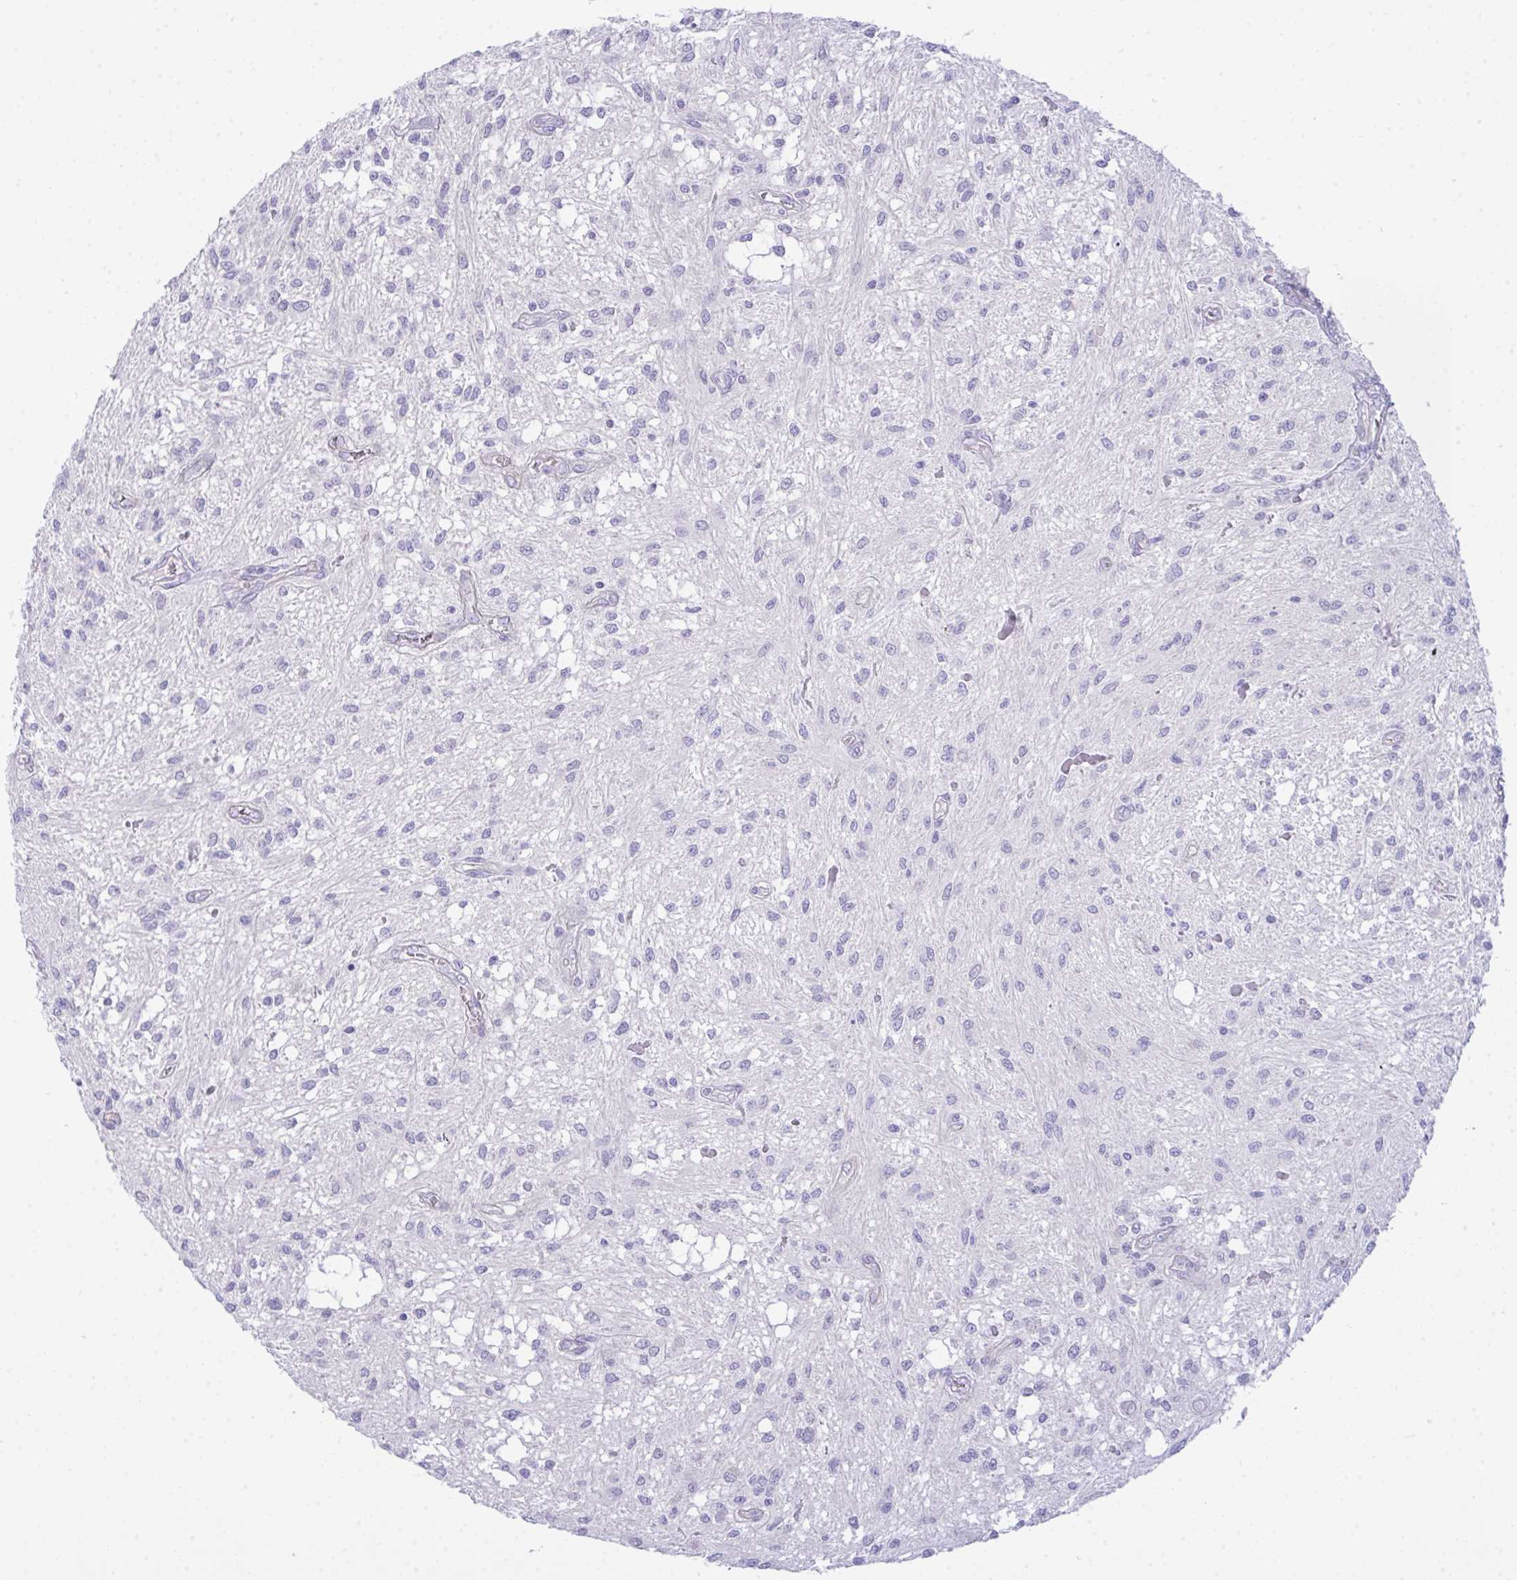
{"staining": {"intensity": "negative", "quantity": "none", "location": "none"}, "tissue": "glioma", "cell_type": "Tumor cells", "image_type": "cancer", "snomed": [{"axis": "morphology", "description": "Glioma, malignant, Low grade"}, {"axis": "topography", "description": "Cerebellum"}], "caption": "Immunohistochemistry (IHC) of human malignant glioma (low-grade) demonstrates no expression in tumor cells.", "gene": "MYH10", "patient": {"sex": "female", "age": 14}}